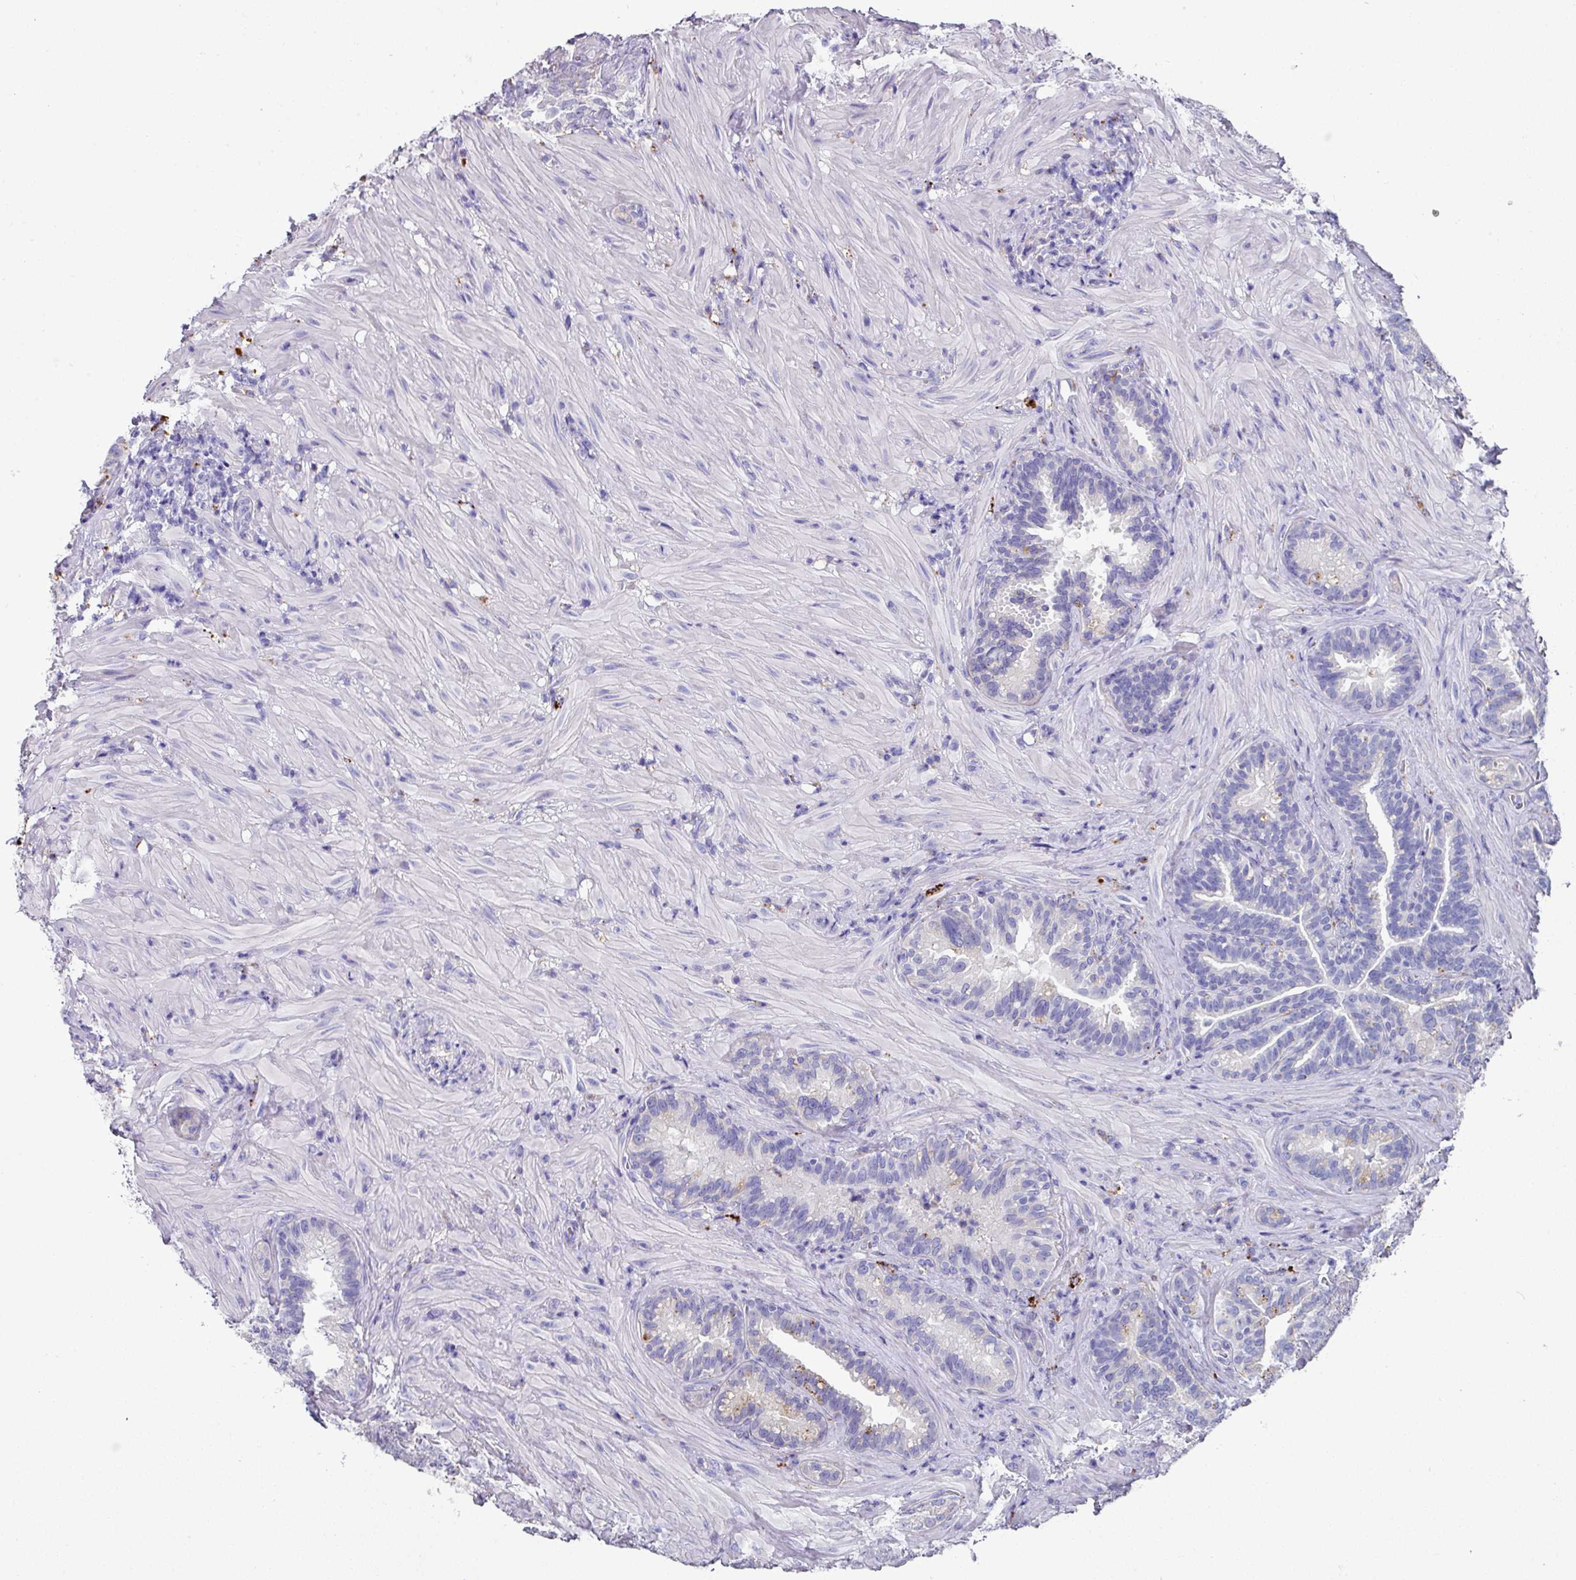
{"staining": {"intensity": "strong", "quantity": "<25%", "location": "cytoplasmic/membranous"}, "tissue": "seminal vesicle", "cell_type": "Glandular cells", "image_type": "normal", "snomed": [{"axis": "morphology", "description": "Normal tissue, NOS"}, {"axis": "topography", "description": "Seminal veicle"}], "caption": "This histopathology image exhibits normal seminal vesicle stained with immunohistochemistry (IHC) to label a protein in brown. The cytoplasmic/membranous of glandular cells show strong positivity for the protein. Nuclei are counter-stained blue.", "gene": "CPVL", "patient": {"sex": "male", "age": 68}}